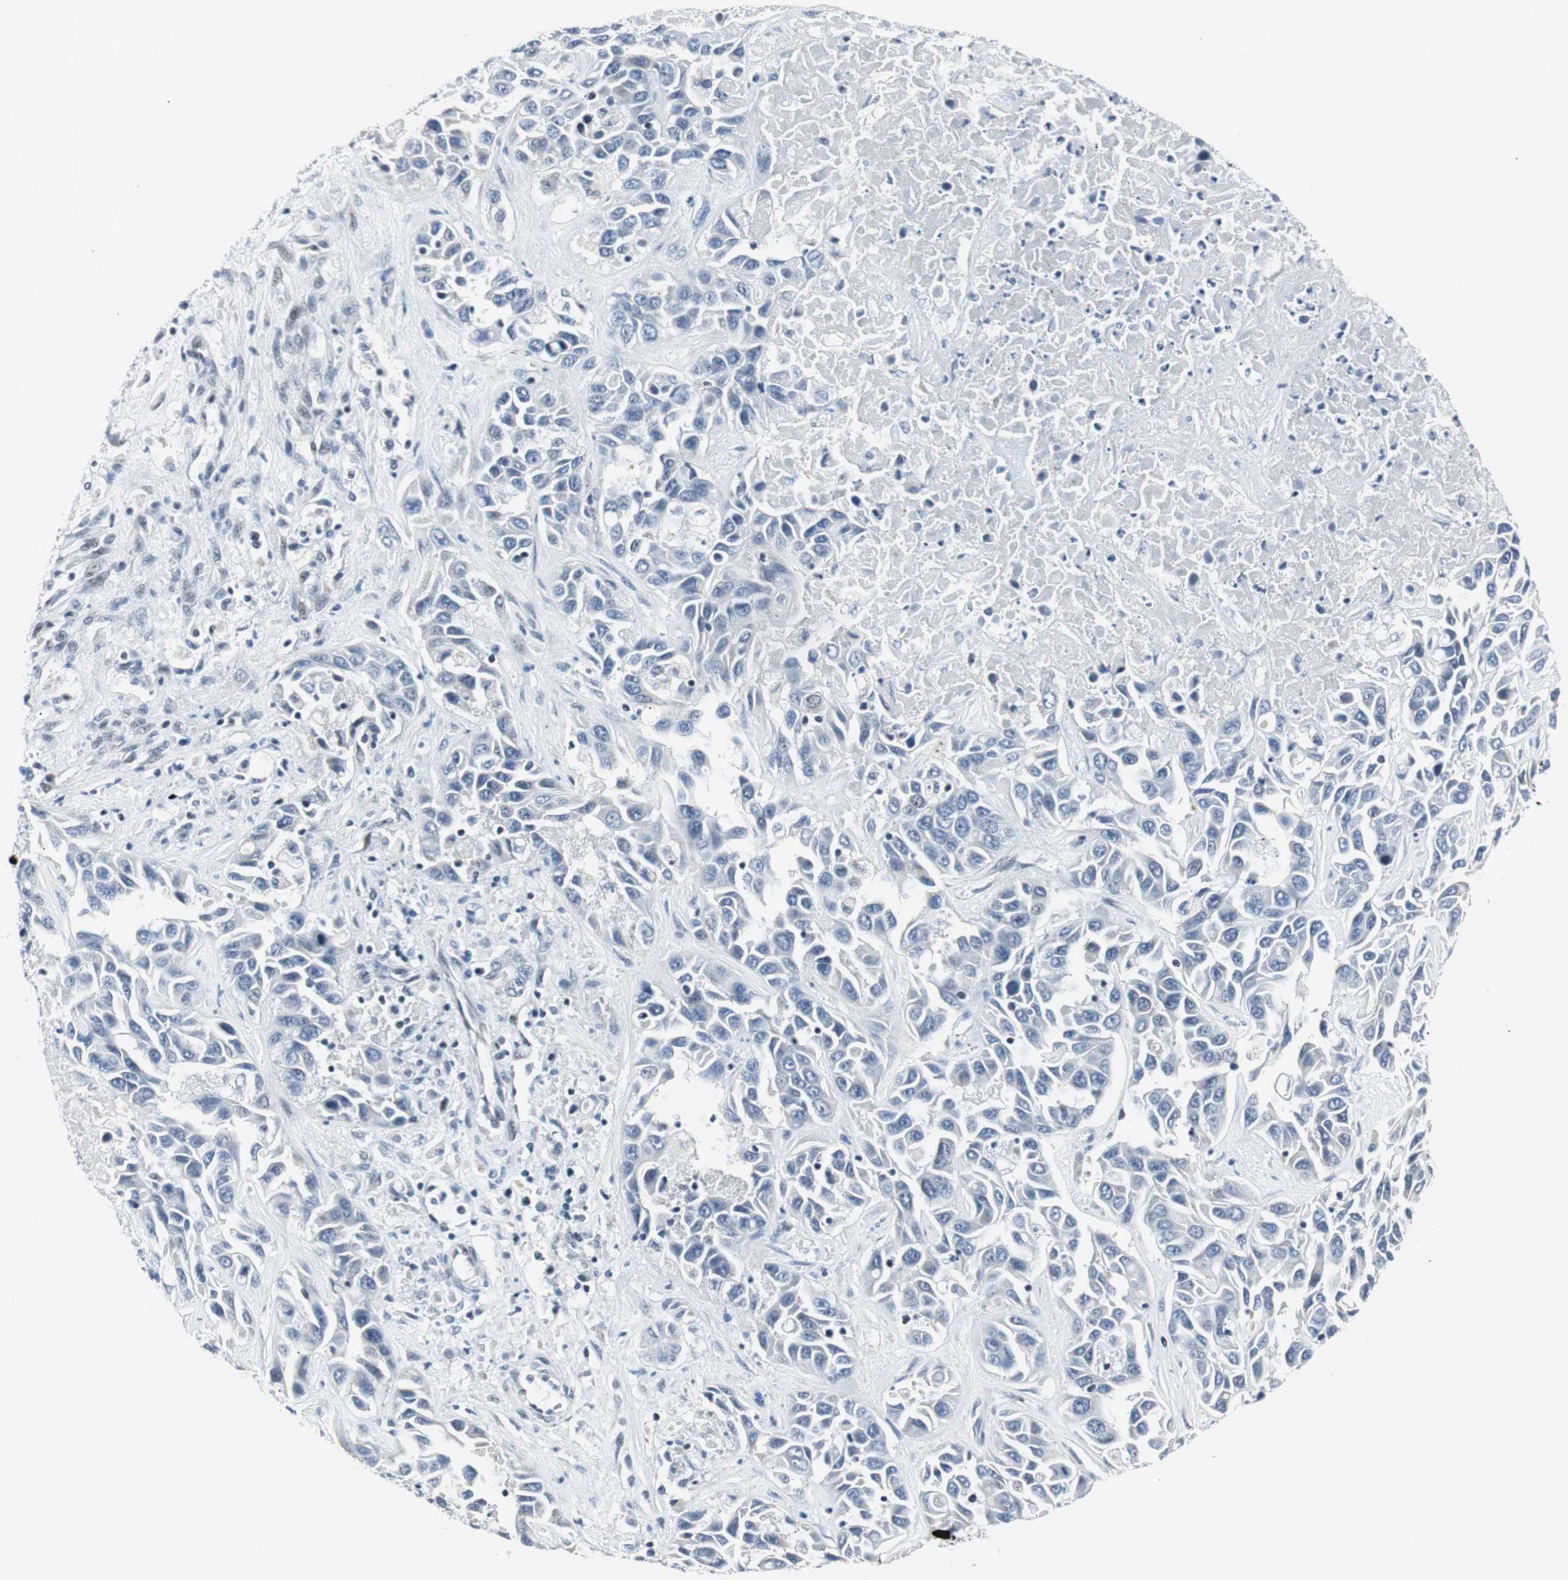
{"staining": {"intensity": "negative", "quantity": "none", "location": "none"}, "tissue": "liver cancer", "cell_type": "Tumor cells", "image_type": "cancer", "snomed": [{"axis": "morphology", "description": "Cholangiocarcinoma"}, {"axis": "topography", "description": "Liver"}], "caption": "IHC of liver cholangiocarcinoma reveals no positivity in tumor cells.", "gene": "MTA1", "patient": {"sex": "female", "age": 52}}